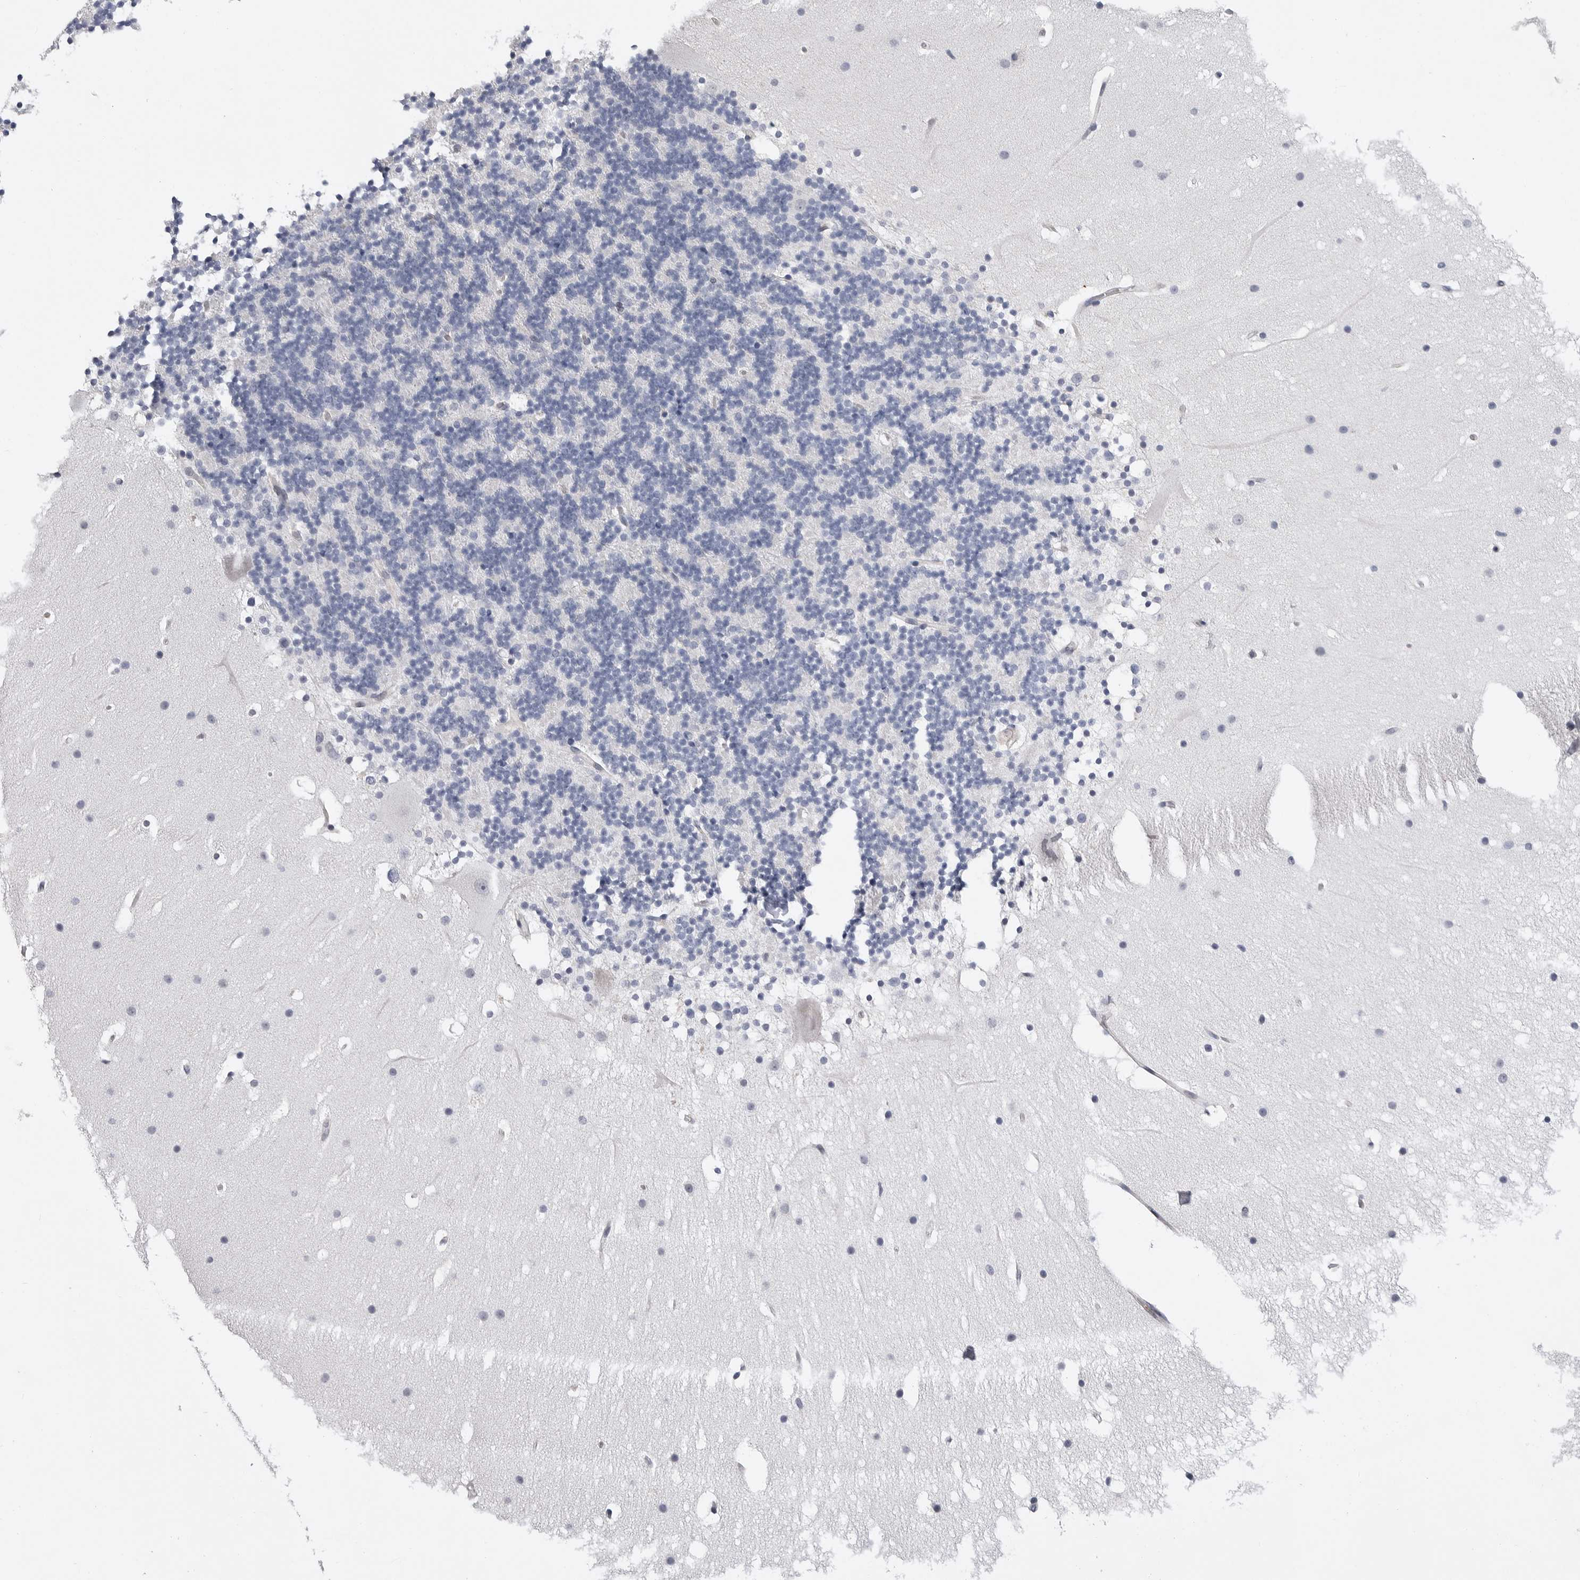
{"staining": {"intensity": "negative", "quantity": "none", "location": "none"}, "tissue": "cerebellum", "cell_type": "Cells in granular layer", "image_type": "normal", "snomed": [{"axis": "morphology", "description": "Normal tissue, NOS"}, {"axis": "topography", "description": "Cerebellum"}], "caption": "A photomicrograph of cerebellum stained for a protein demonstrates no brown staining in cells in granular layer. (Stains: DAB immunohistochemistry (IHC) with hematoxylin counter stain, Microscopy: brightfield microscopy at high magnification).", "gene": "FBXO43", "patient": {"sex": "male", "age": 57}}